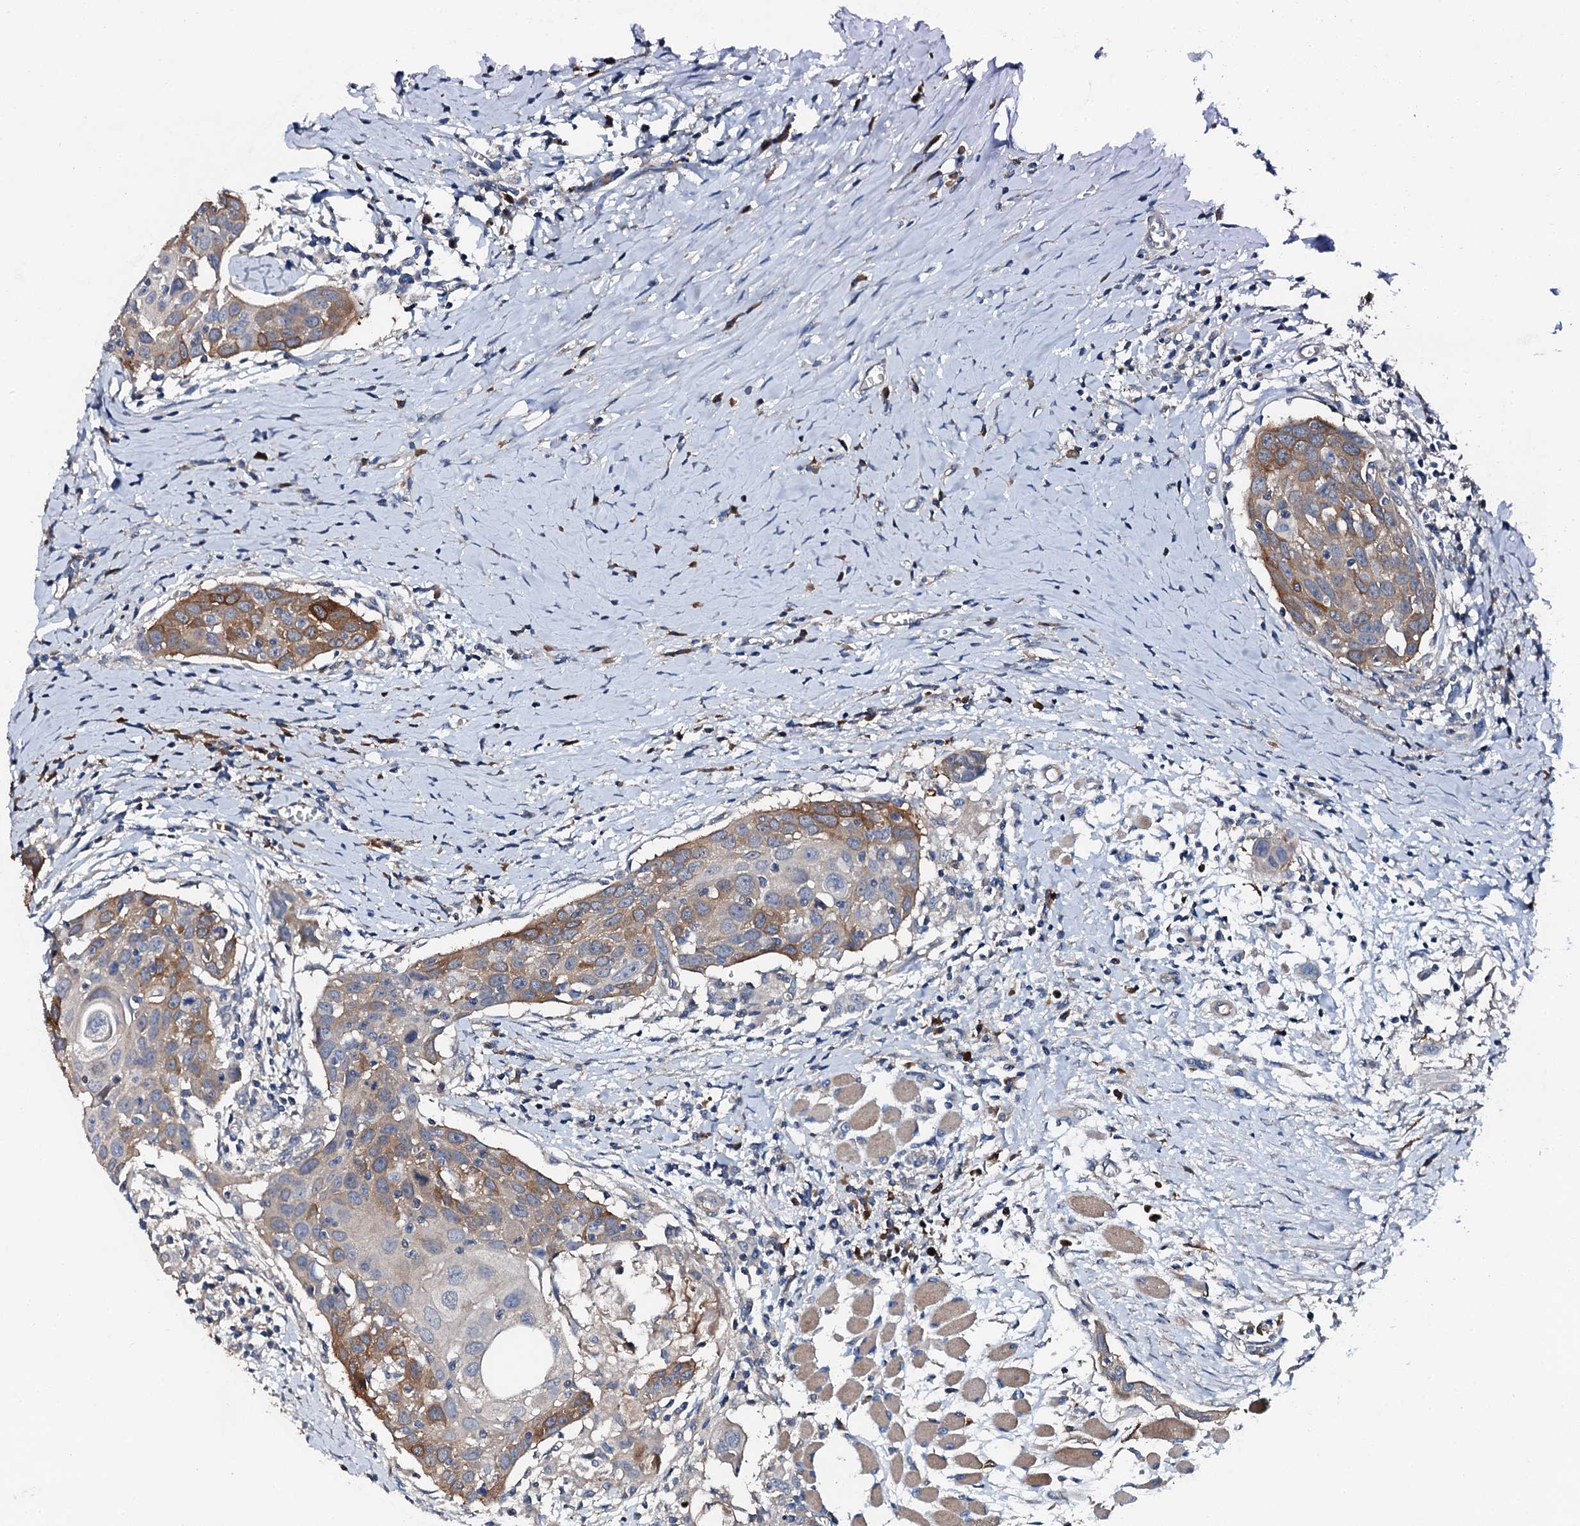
{"staining": {"intensity": "moderate", "quantity": "<25%", "location": "cytoplasmic/membranous"}, "tissue": "head and neck cancer", "cell_type": "Tumor cells", "image_type": "cancer", "snomed": [{"axis": "morphology", "description": "Squamous cell carcinoma, NOS"}, {"axis": "topography", "description": "Oral tissue"}, {"axis": "topography", "description": "Head-Neck"}], "caption": "Immunohistochemical staining of head and neck cancer (squamous cell carcinoma) reveals moderate cytoplasmic/membranous protein staining in about <25% of tumor cells.", "gene": "GFOD2", "patient": {"sex": "female", "age": 50}}